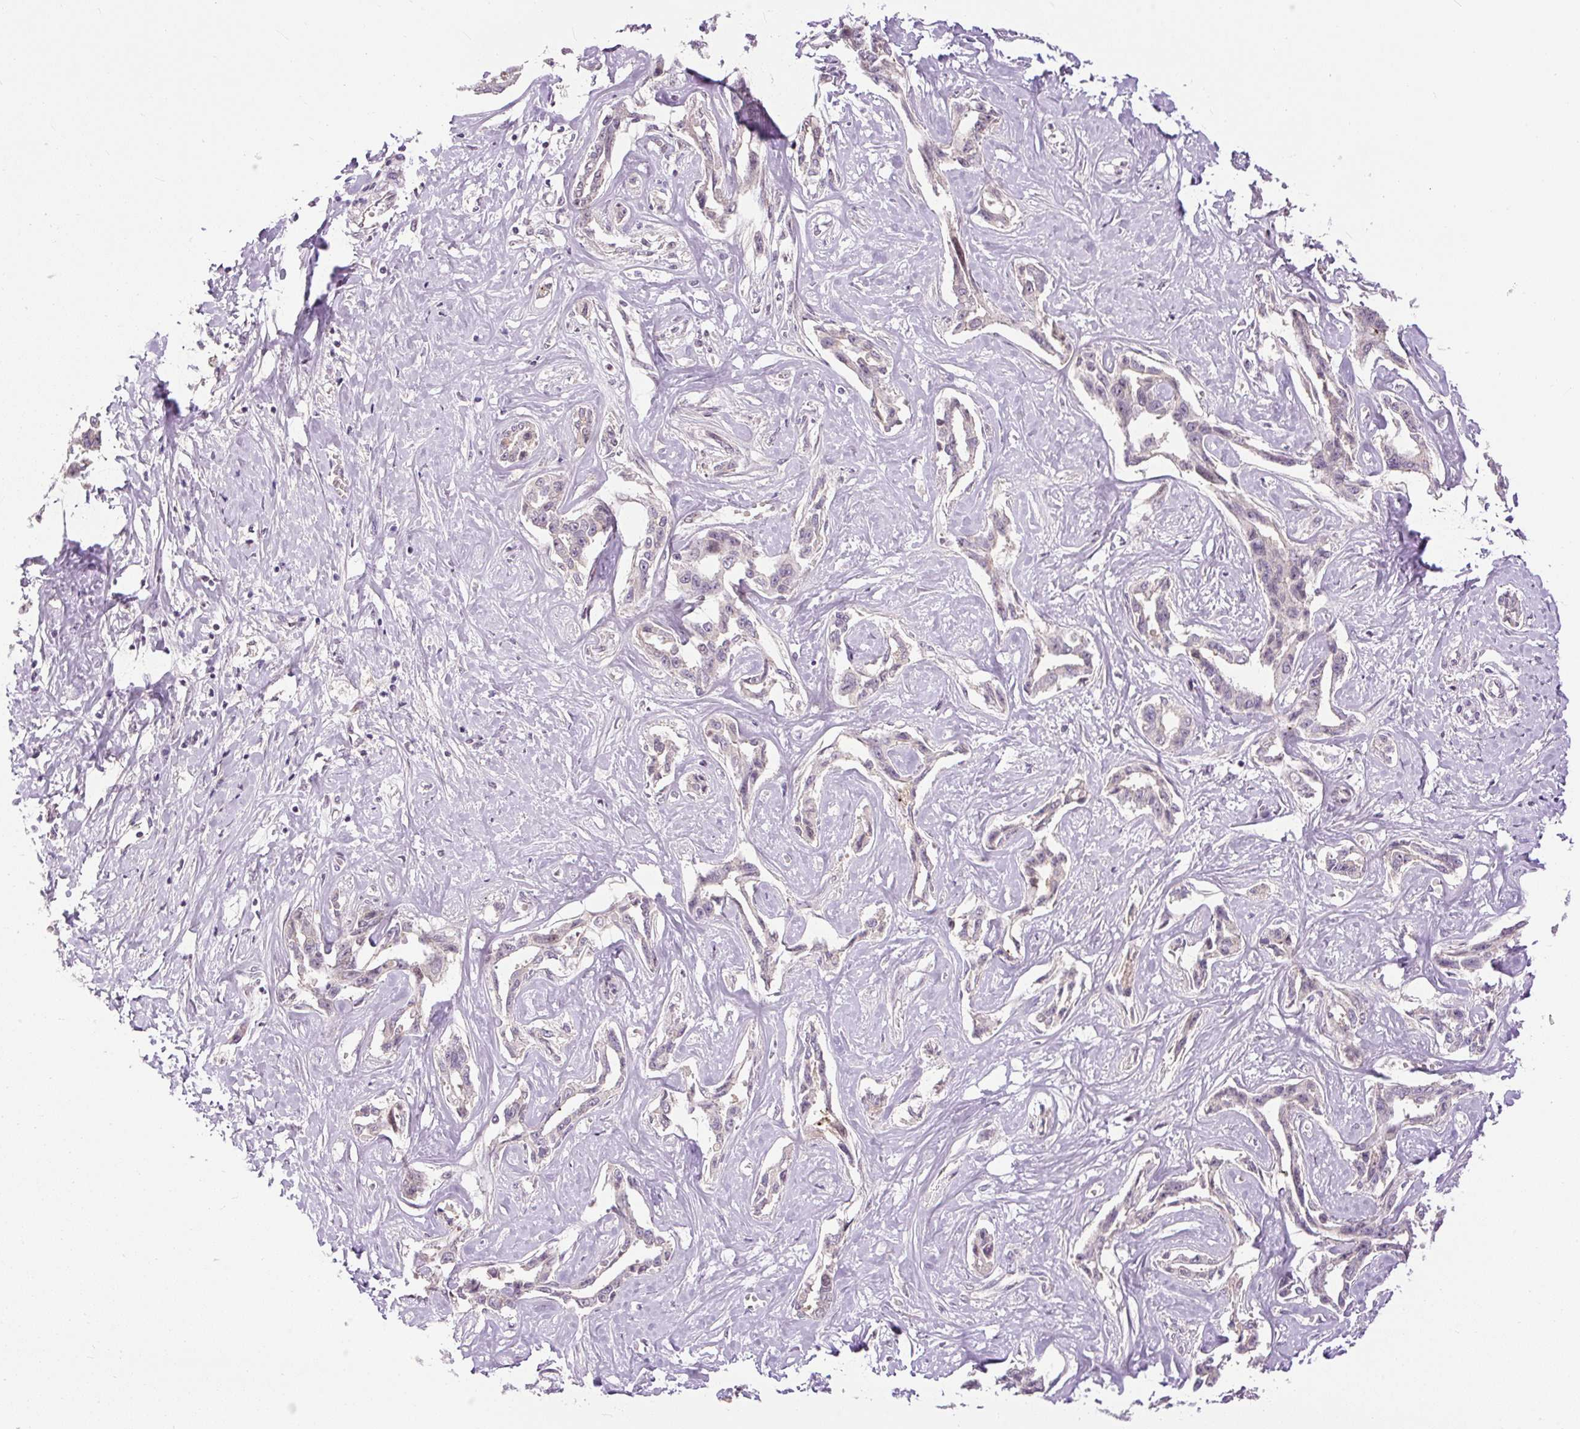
{"staining": {"intensity": "moderate", "quantity": "<25%", "location": "nuclear"}, "tissue": "liver cancer", "cell_type": "Tumor cells", "image_type": "cancer", "snomed": [{"axis": "morphology", "description": "Cholangiocarcinoma"}, {"axis": "topography", "description": "Liver"}], "caption": "Immunohistochemistry (DAB (3,3'-diaminobenzidine)) staining of liver cancer exhibits moderate nuclear protein staining in approximately <25% of tumor cells.", "gene": "RACGAP1", "patient": {"sex": "male", "age": 59}}